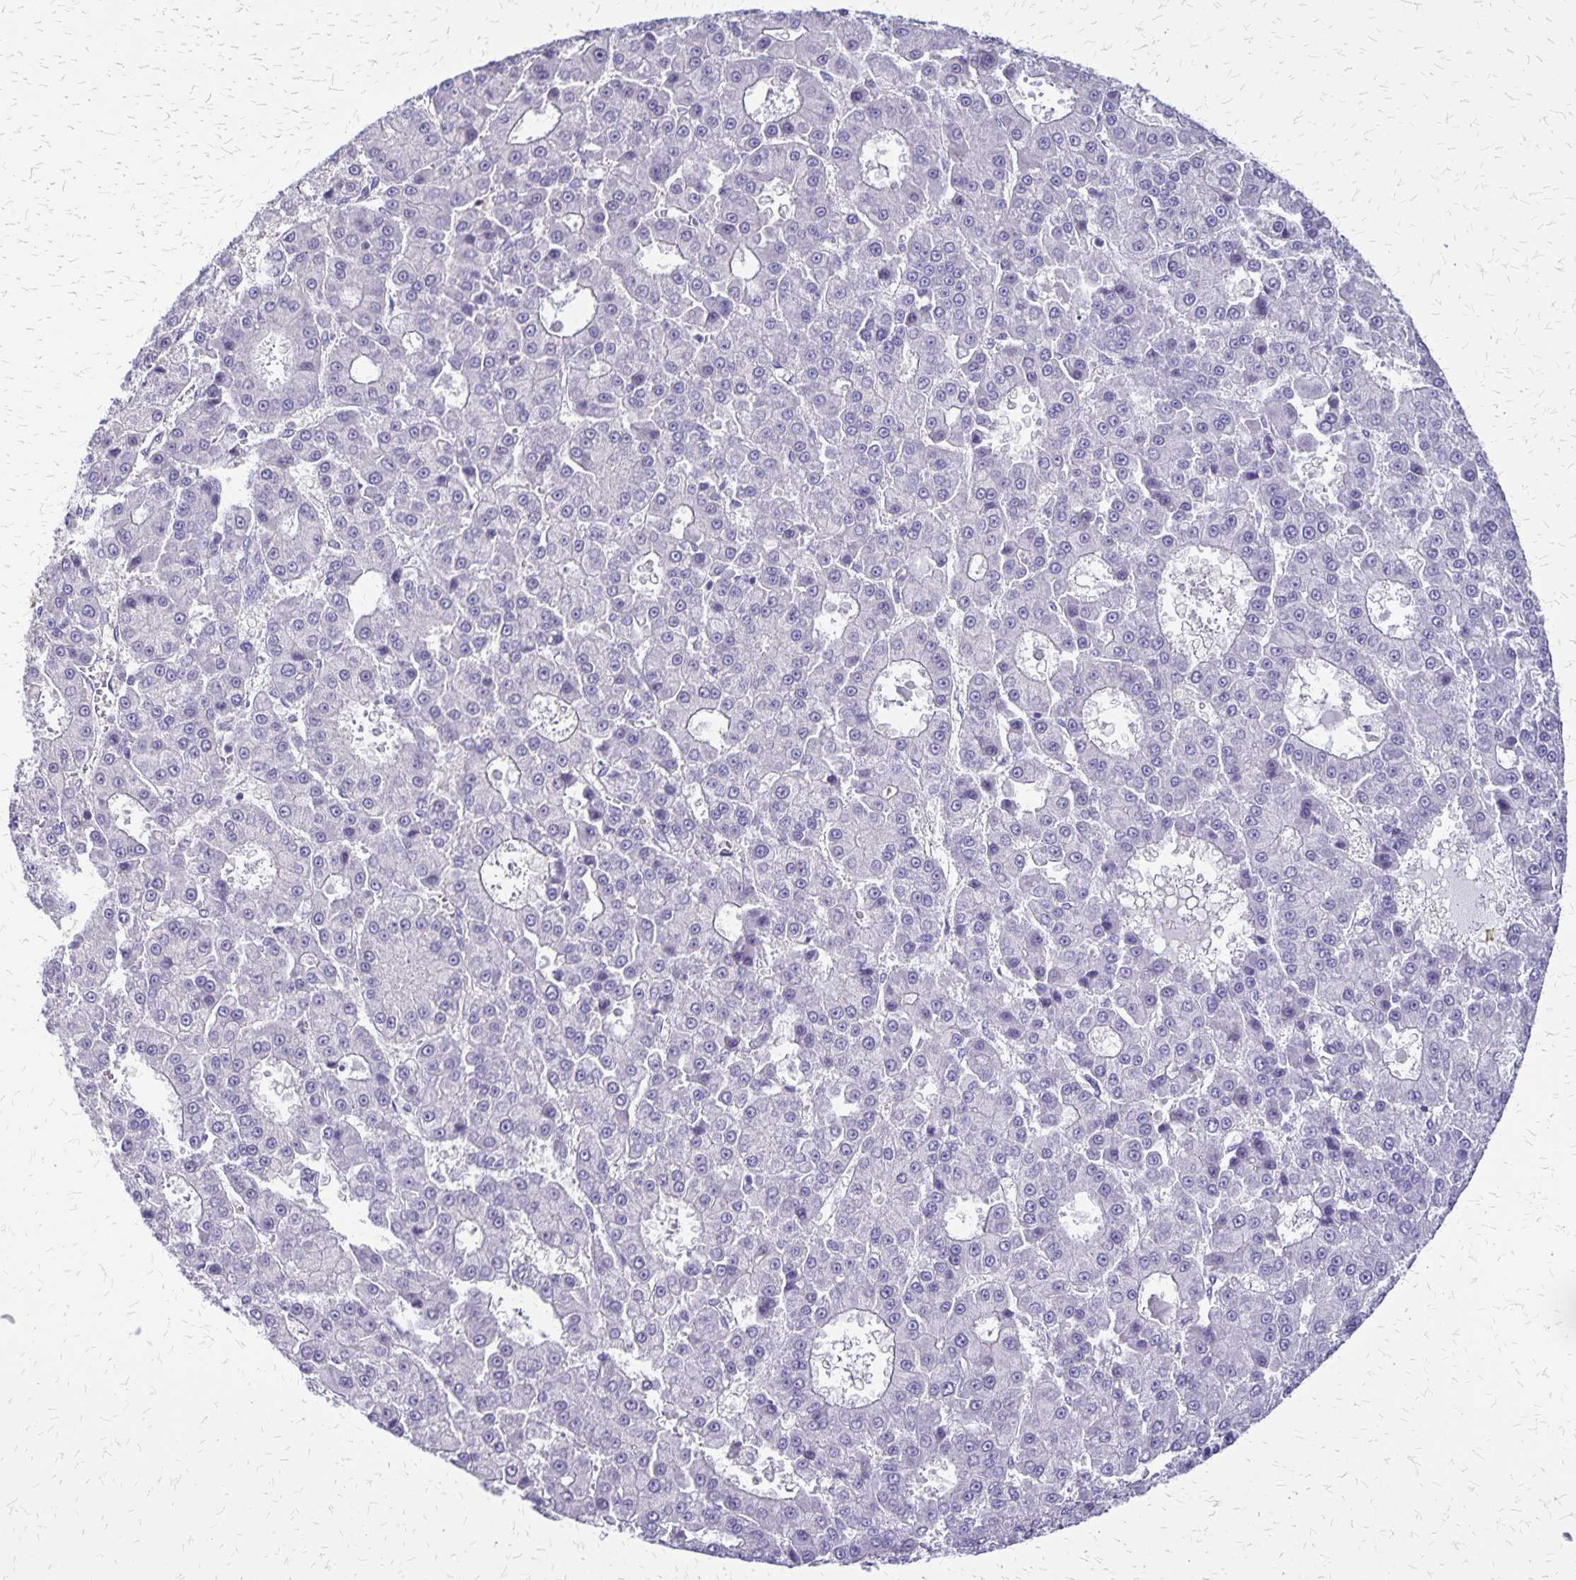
{"staining": {"intensity": "negative", "quantity": "none", "location": "none"}, "tissue": "liver cancer", "cell_type": "Tumor cells", "image_type": "cancer", "snomed": [{"axis": "morphology", "description": "Carcinoma, Hepatocellular, NOS"}, {"axis": "topography", "description": "Liver"}], "caption": "Photomicrograph shows no protein expression in tumor cells of hepatocellular carcinoma (liver) tissue. (DAB (3,3'-diaminobenzidine) immunohistochemistry (IHC) with hematoxylin counter stain).", "gene": "SI", "patient": {"sex": "male", "age": 70}}